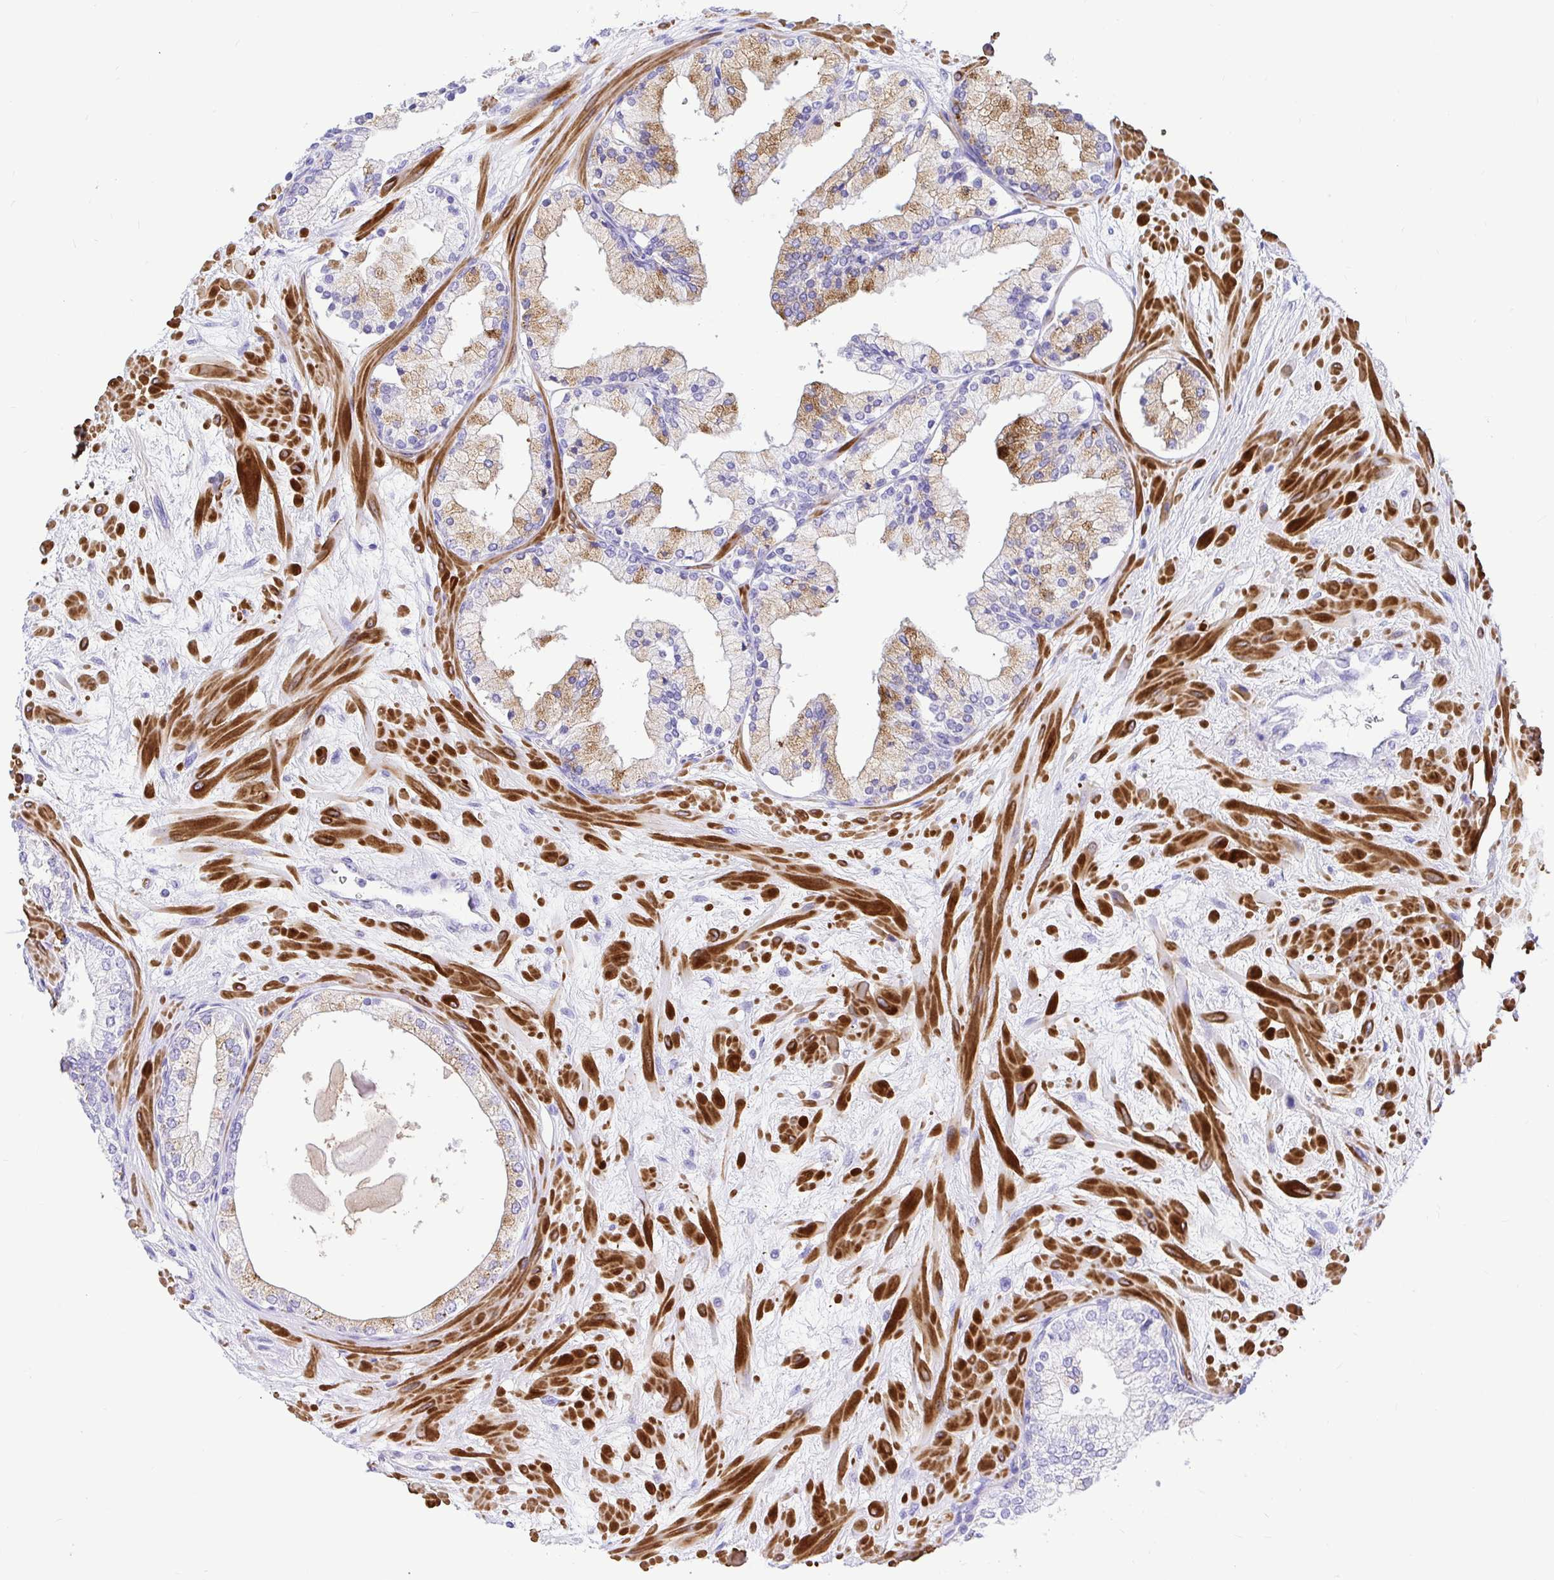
{"staining": {"intensity": "moderate", "quantity": "25%-75%", "location": "cytoplasmic/membranous"}, "tissue": "prostate", "cell_type": "Glandular cells", "image_type": "normal", "snomed": [{"axis": "morphology", "description": "Normal tissue, NOS"}, {"axis": "topography", "description": "Prostate"}, {"axis": "topography", "description": "Peripheral nerve tissue"}], "caption": "Protein staining of unremarkable prostate exhibits moderate cytoplasmic/membranous positivity in approximately 25%-75% of glandular cells. Immunohistochemistry (ihc) stains the protein of interest in brown and the nuclei are stained blue.", "gene": "BACE2", "patient": {"sex": "male", "age": 61}}